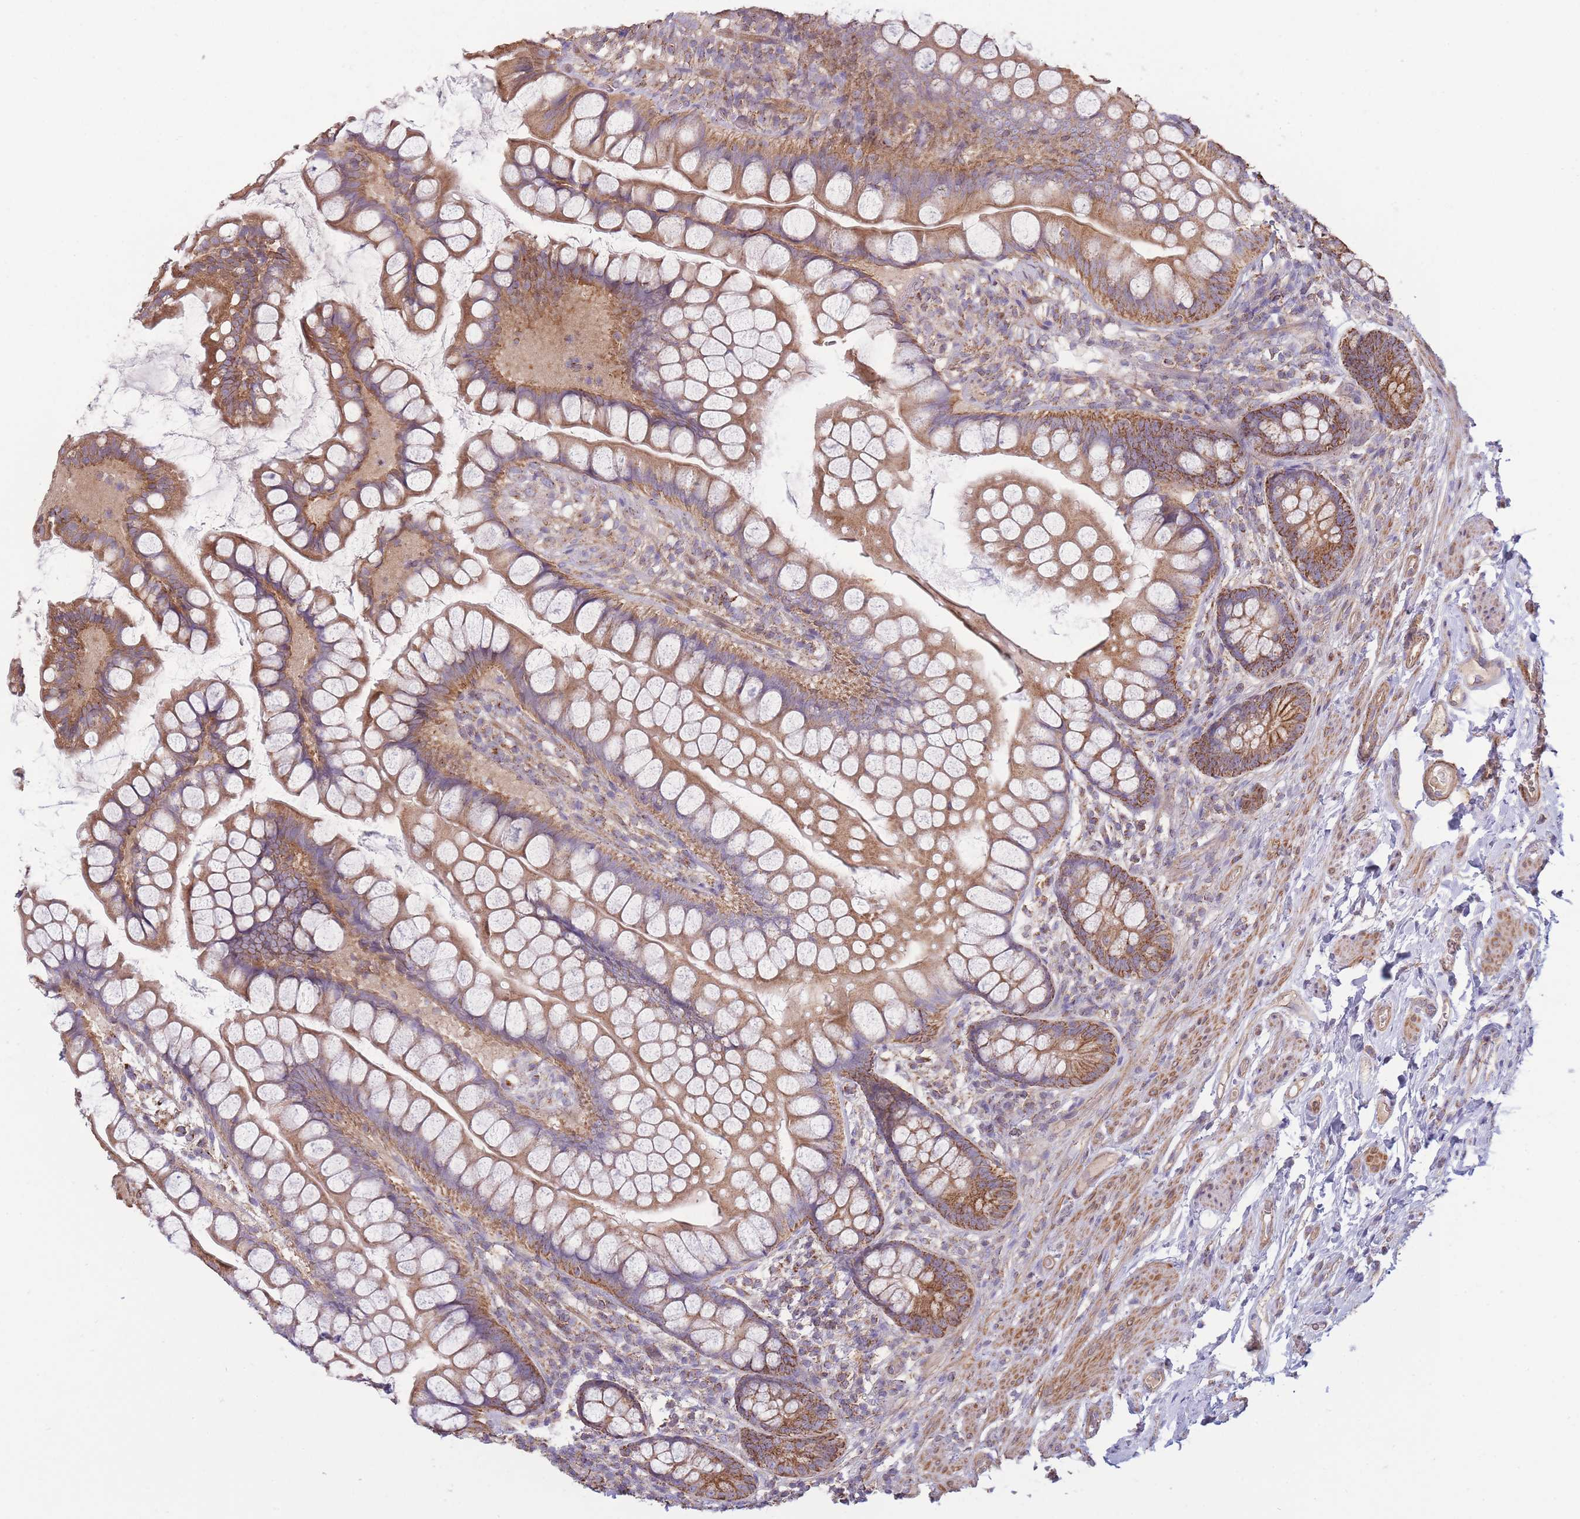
{"staining": {"intensity": "strong", "quantity": ">75%", "location": "cytoplasmic/membranous"}, "tissue": "small intestine", "cell_type": "Glandular cells", "image_type": "normal", "snomed": [{"axis": "morphology", "description": "Normal tissue, NOS"}, {"axis": "topography", "description": "Small intestine"}], "caption": "Immunohistochemistry image of unremarkable small intestine: human small intestine stained using immunohistochemistry shows high levels of strong protein expression localized specifically in the cytoplasmic/membranous of glandular cells, appearing as a cytoplasmic/membranous brown color.", "gene": "KIF16B", "patient": {"sex": "male", "age": 70}}